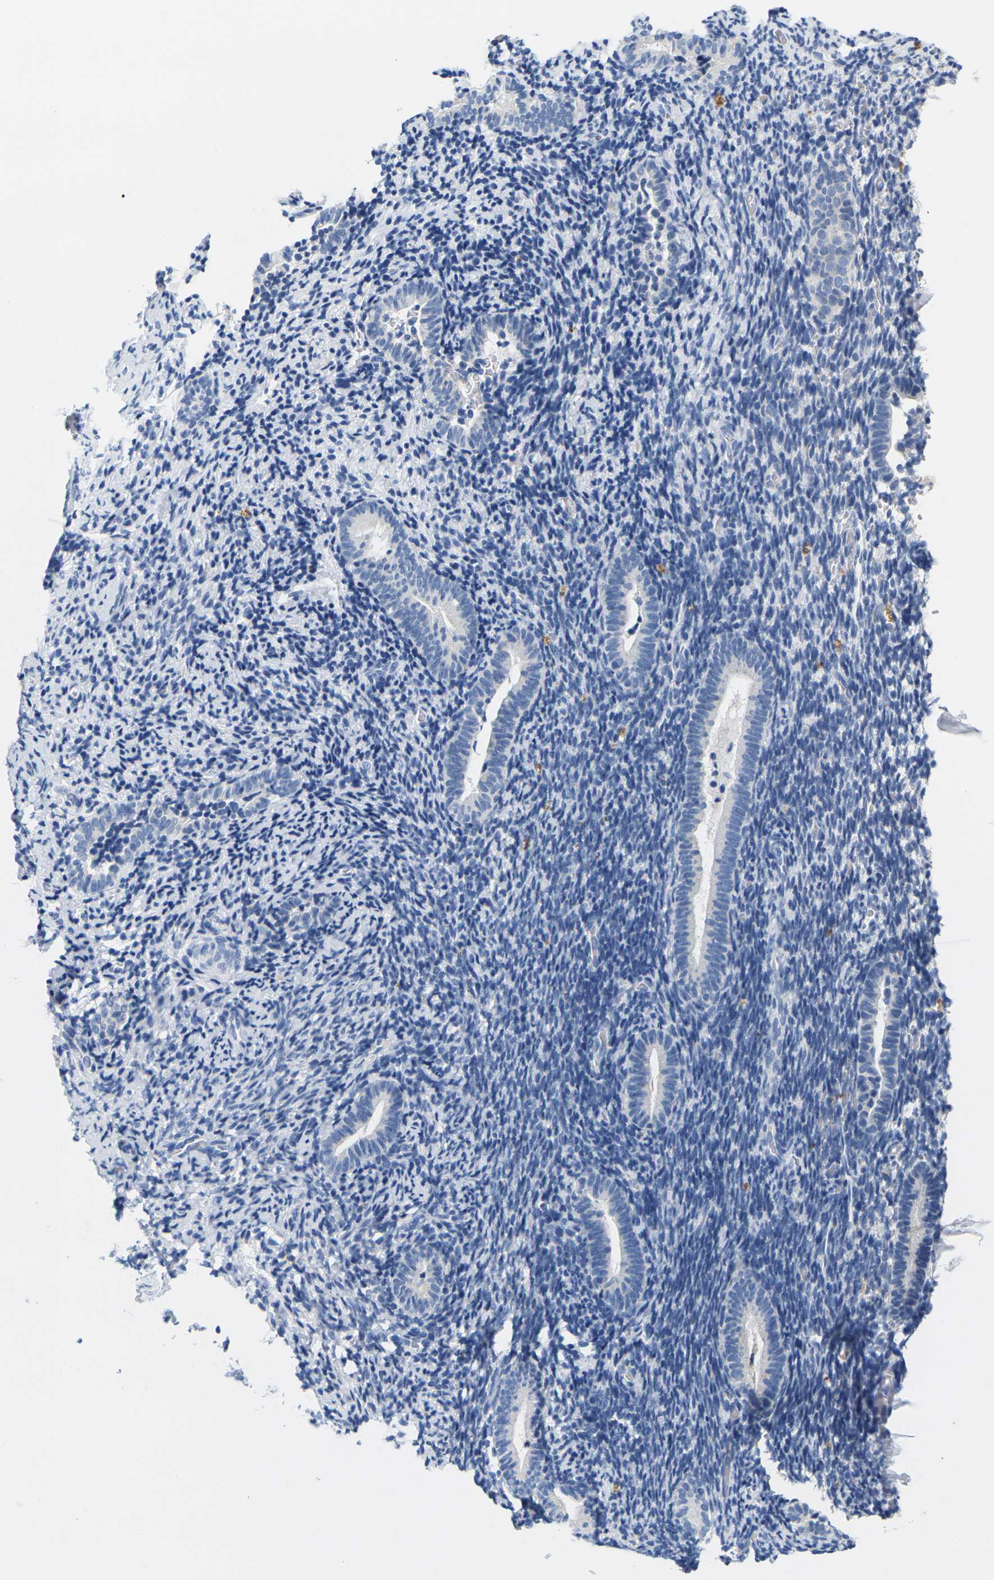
{"staining": {"intensity": "negative", "quantity": "none", "location": "none"}, "tissue": "endometrium", "cell_type": "Cells in endometrial stroma", "image_type": "normal", "snomed": [{"axis": "morphology", "description": "Normal tissue, NOS"}, {"axis": "topography", "description": "Endometrium"}], "caption": "Immunohistochemistry image of normal endometrium: endometrium stained with DAB shows no significant protein staining in cells in endometrial stroma.", "gene": "NOCT", "patient": {"sex": "female", "age": 51}}